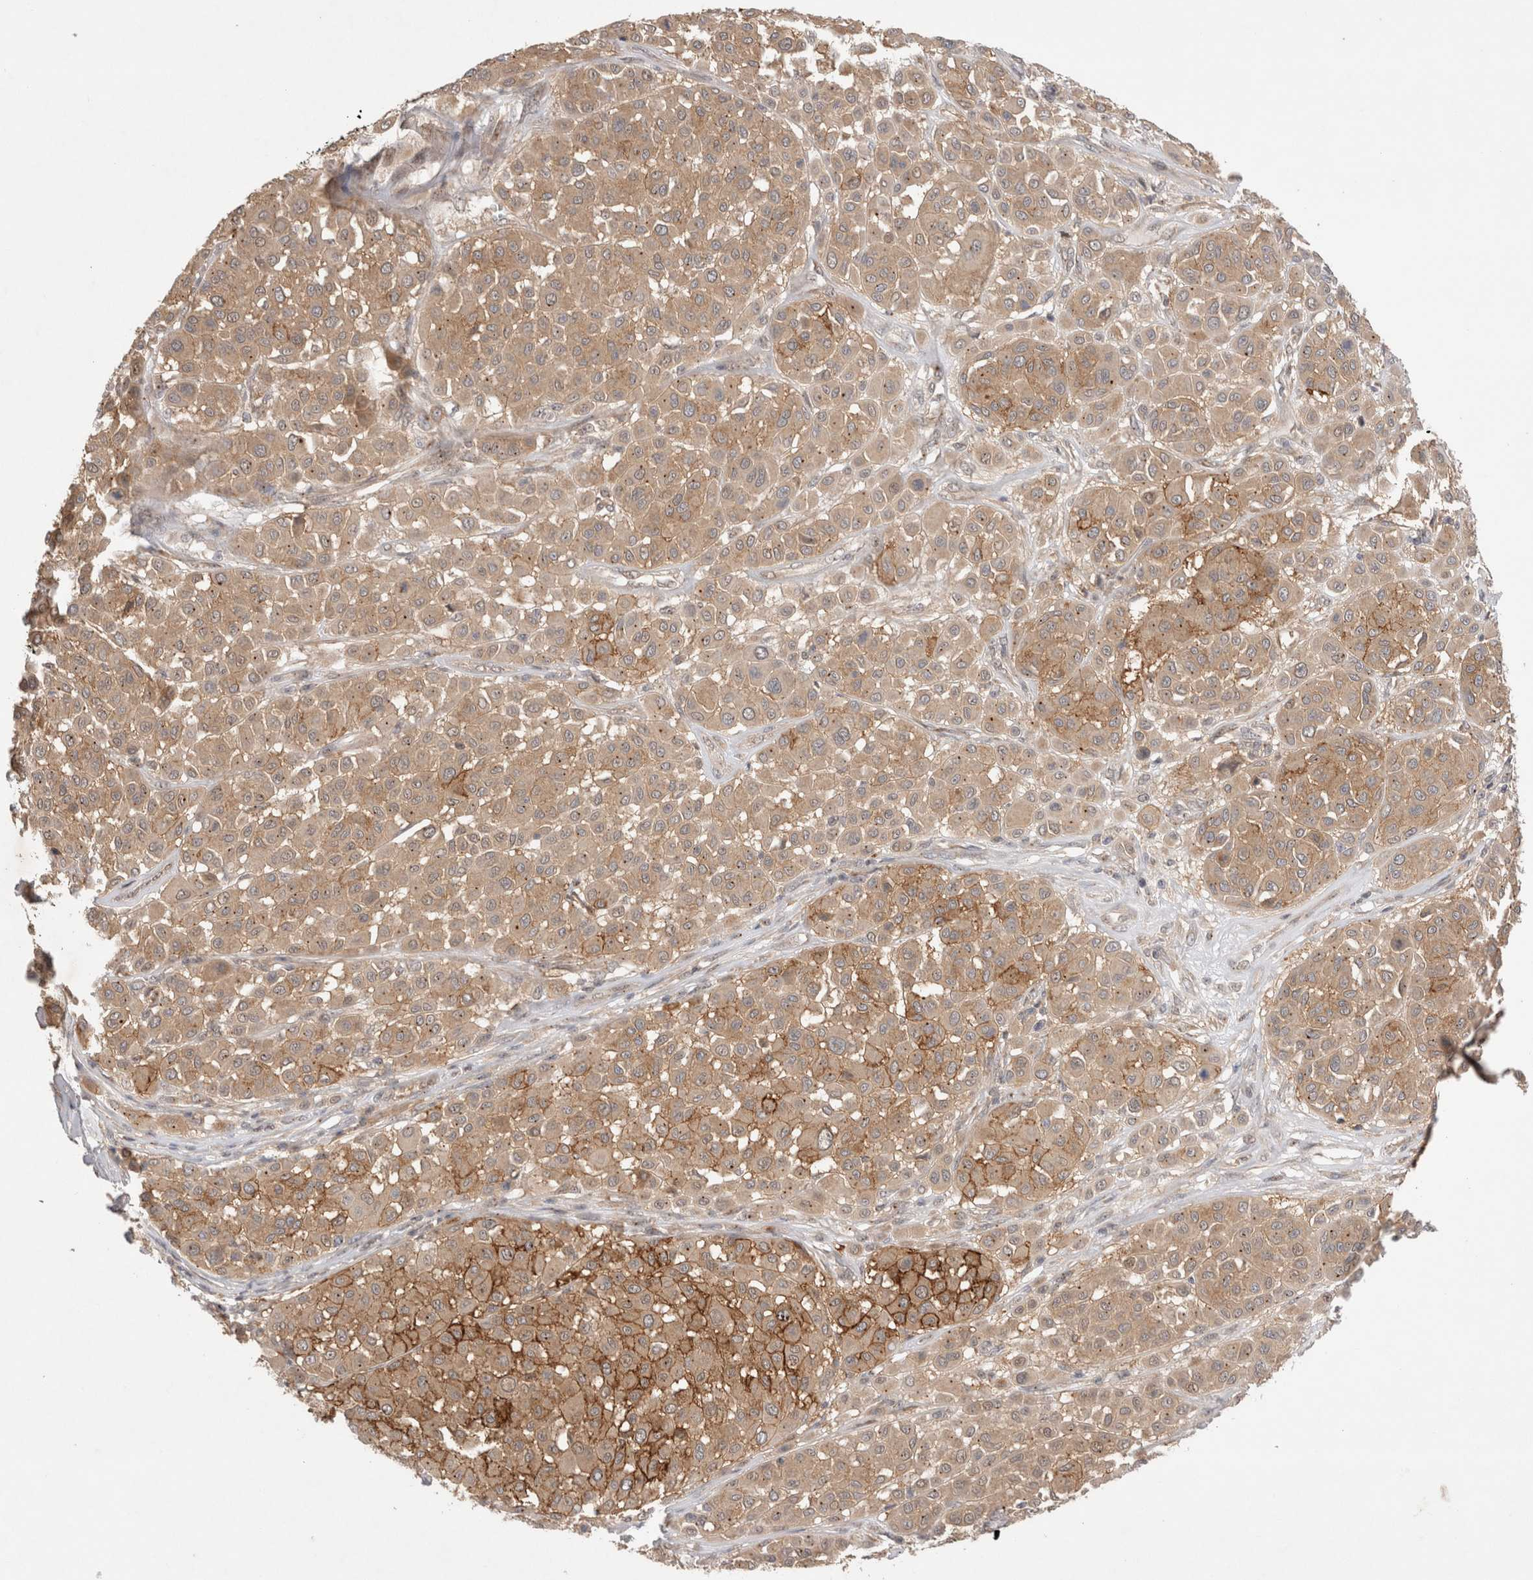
{"staining": {"intensity": "moderate", "quantity": "<25%", "location": "cytoplasmic/membranous,nuclear"}, "tissue": "melanoma", "cell_type": "Tumor cells", "image_type": "cancer", "snomed": [{"axis": "morphology", "description": "Malignant melanoma, Metastatic site"}, {"axis": "topography", "description": "Soft tissue"}], "caption": "IHC micrograph of human malignant melanoma (metastatic site) stained for a protein (brown), which demonstrates low levels of moderate cytoplasmic/membranous and nuclear staining in approximately <25% of tumor cells.", "gene": "SLC29A1", "patient": {"sex": "male", "age": 41}}